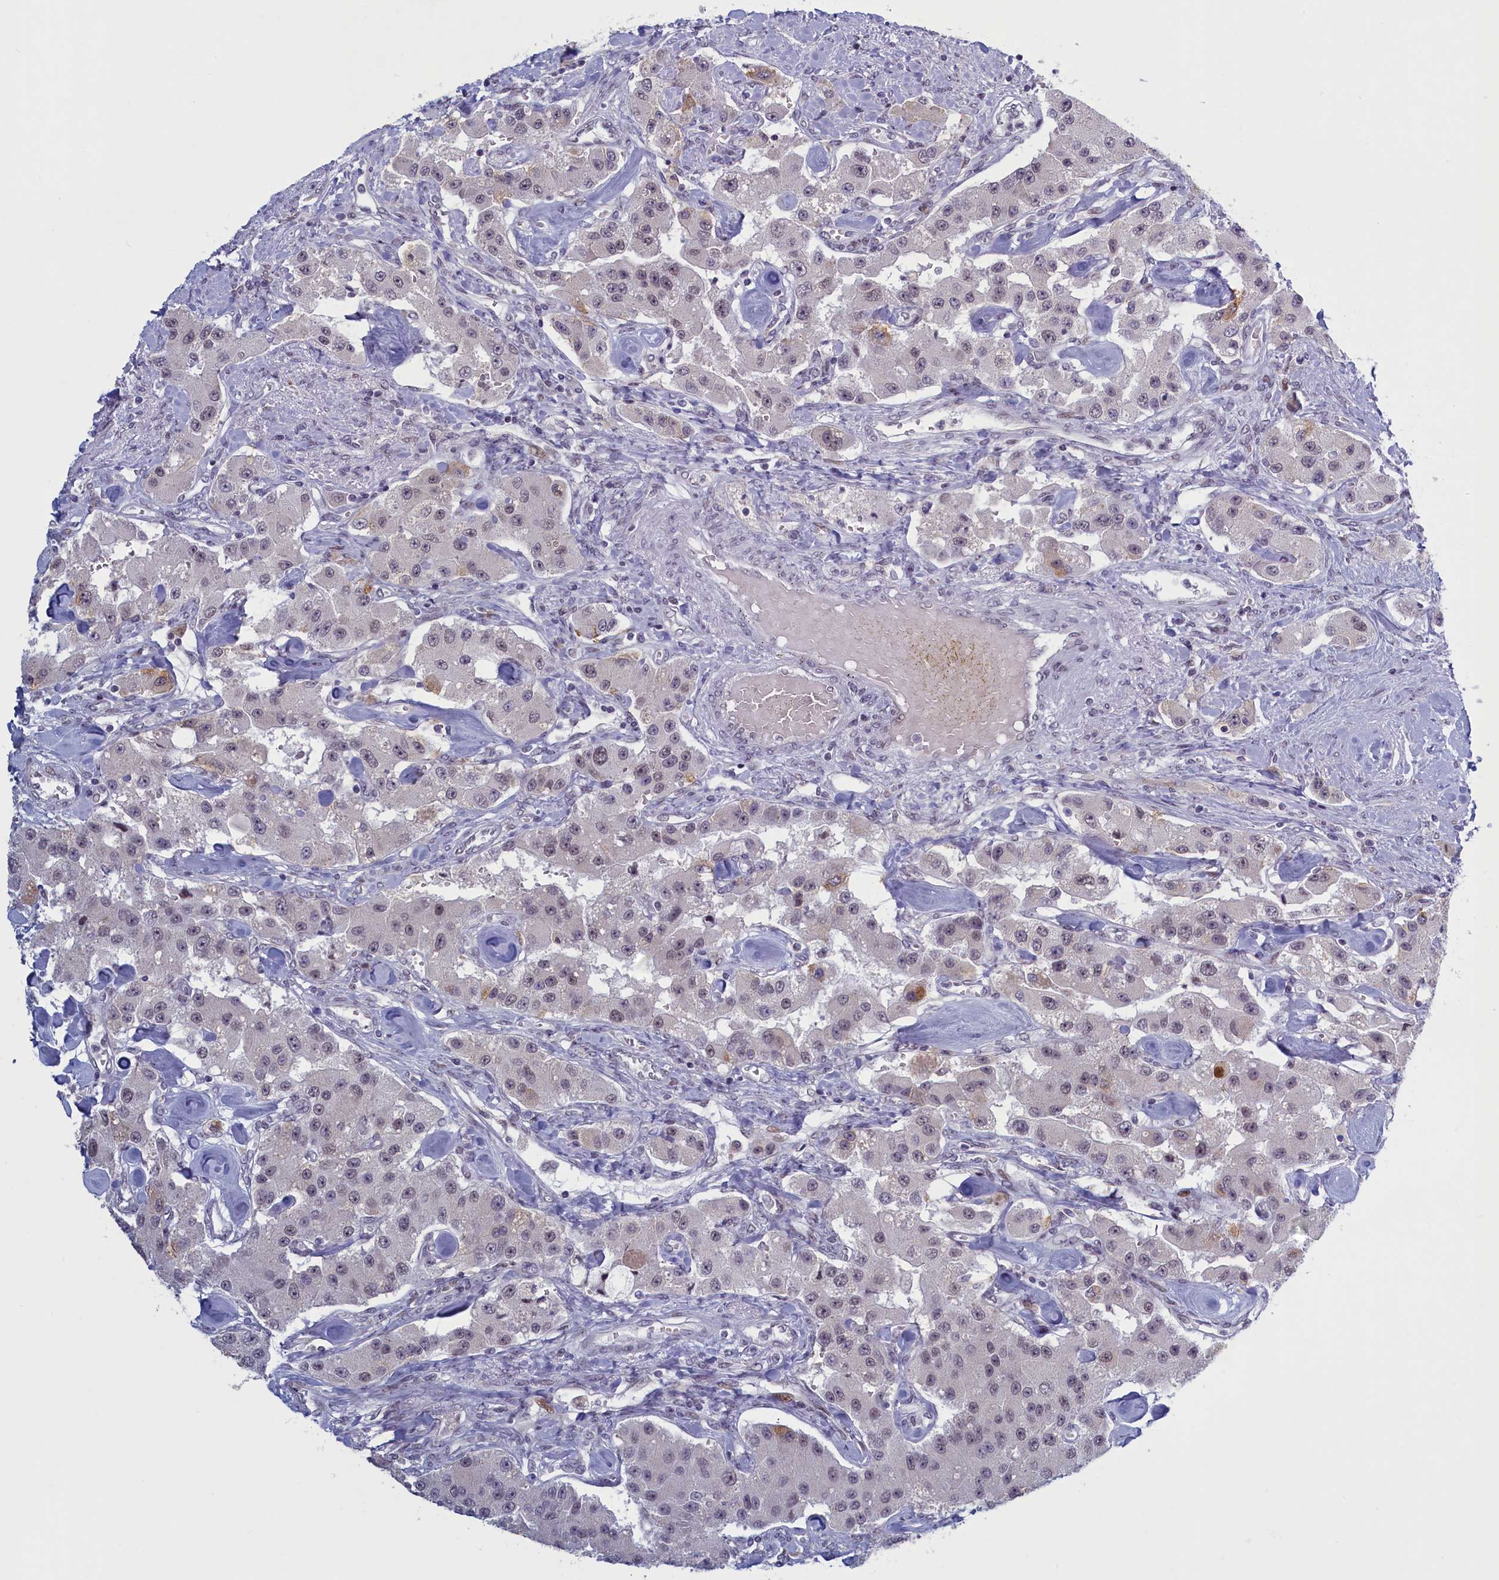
{"staining": {"intensity": "moderate", "quantity": "<25%", "location": "cytoplasmic/membranous"}, "tissue": "carcinoid", "cell_type": "Tumor cells", "image_type": "cancer", "snomed": [{"axis": "morphology", "description": "Carcinoid, malignant, NOS"}, {"axis": "topography", "description": "Pancreas"}], "caption": "This histopathology image reveals immunohistochemistry staining of malignant carcinoid, with low moderate cytoplasmic/membranous positivity in about <25% of tumor cells.", "gene": "ATF7IP2", "patient": {"sex": "male", "age": 41}}